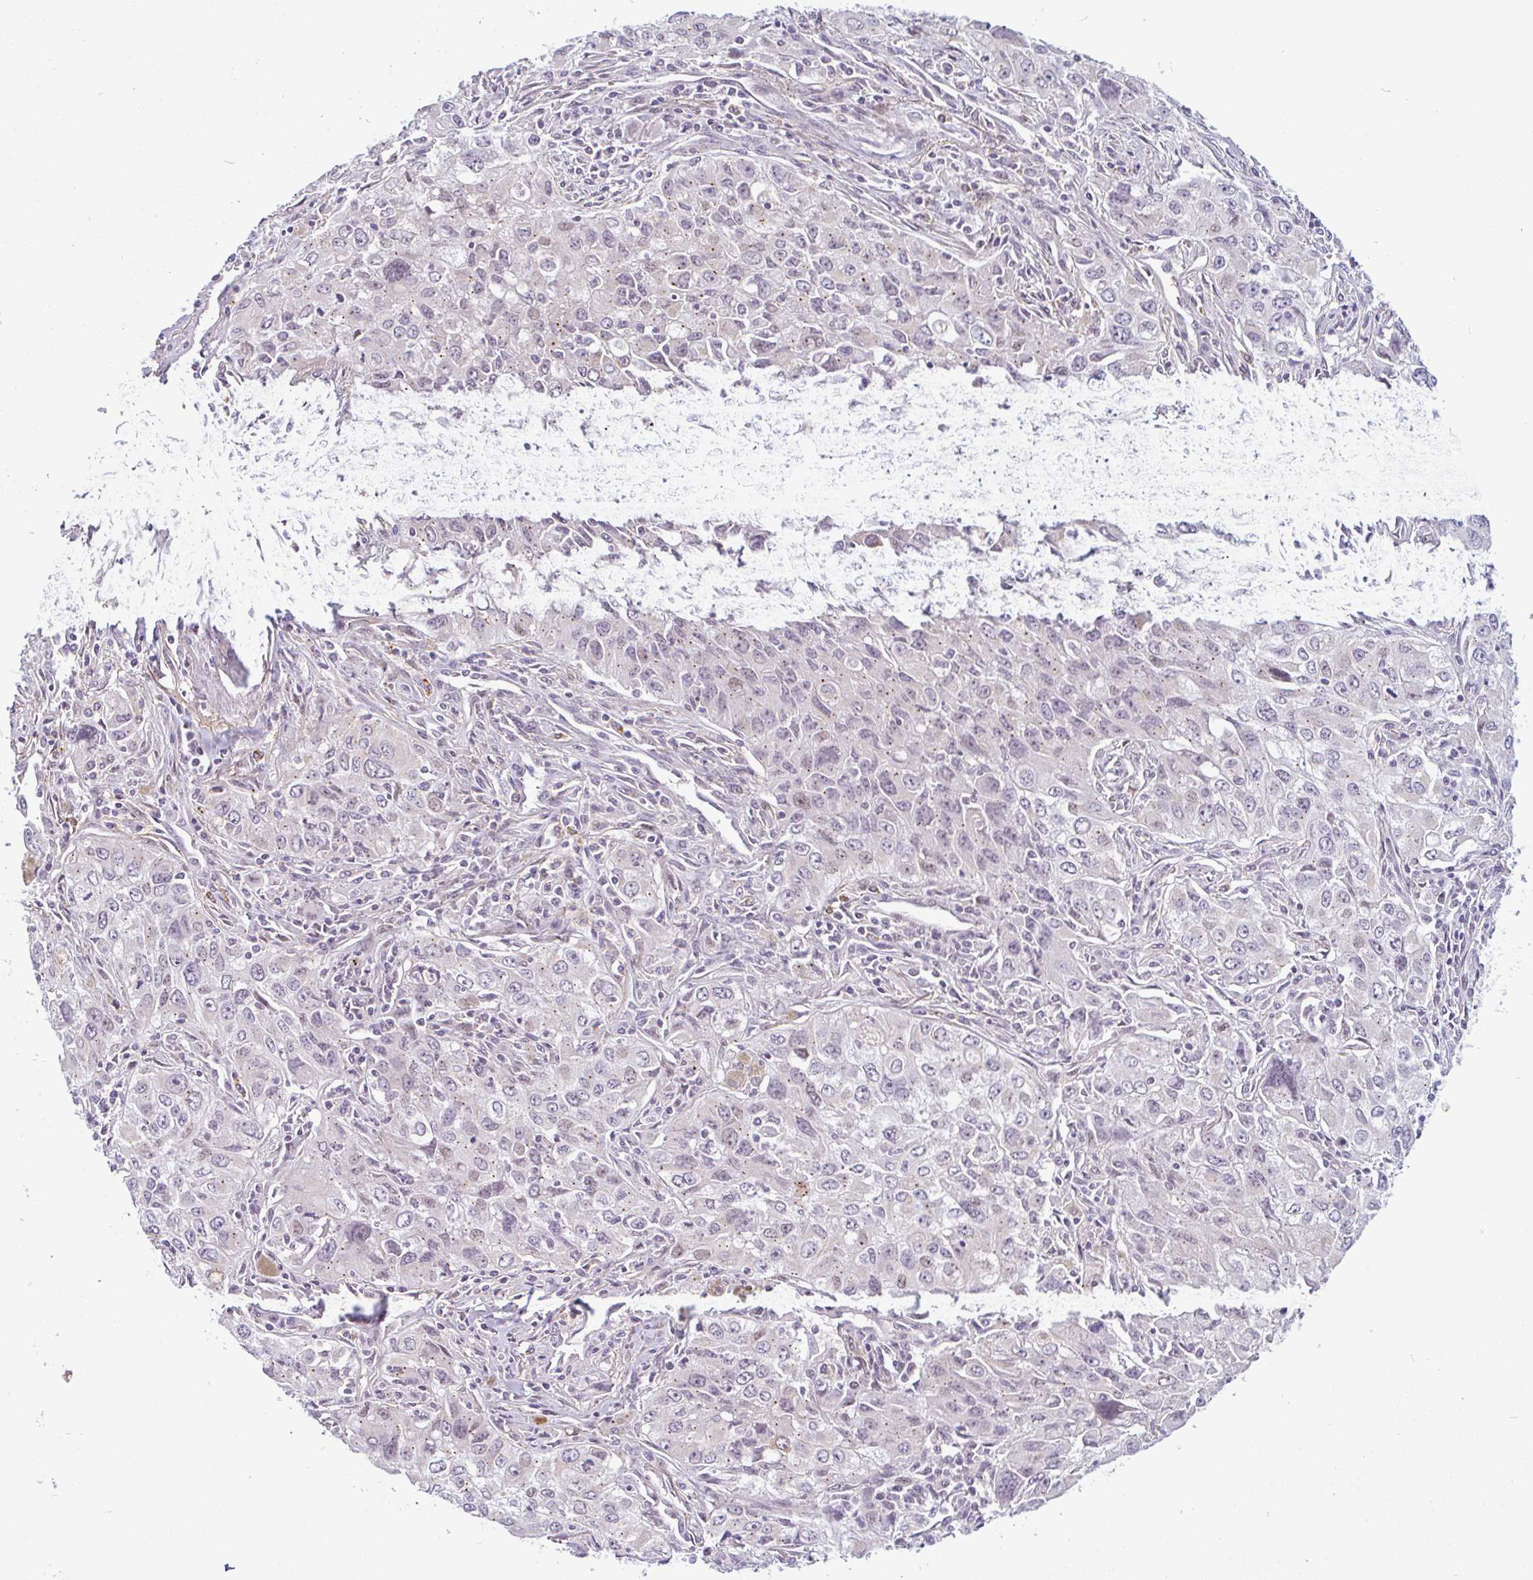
{"staining": {"intensity": "negative", "quantity": "none", "location": "none"}, "tissue": "lung cancer", "cell_type": "Tumor cells", "image_type": "cancer", "snomed": [{"axis": "morphology", "description": "Adenocarcinoma, NOS"}, {"axis": "morphology", "description": "Adenocarcinoma, metastatic, NOS"}, {"axis": "topography", "description": "Lymph node"}, {"axis": "topography", "description": "Lung"}], "caption": "This is a photomicrograph of IHC staining of lung metastatic adenocarcinoma, which shows no positivity in tumor cells.", "gene": "TMEM119", "patient": {"sex": "female", "age": 42}}